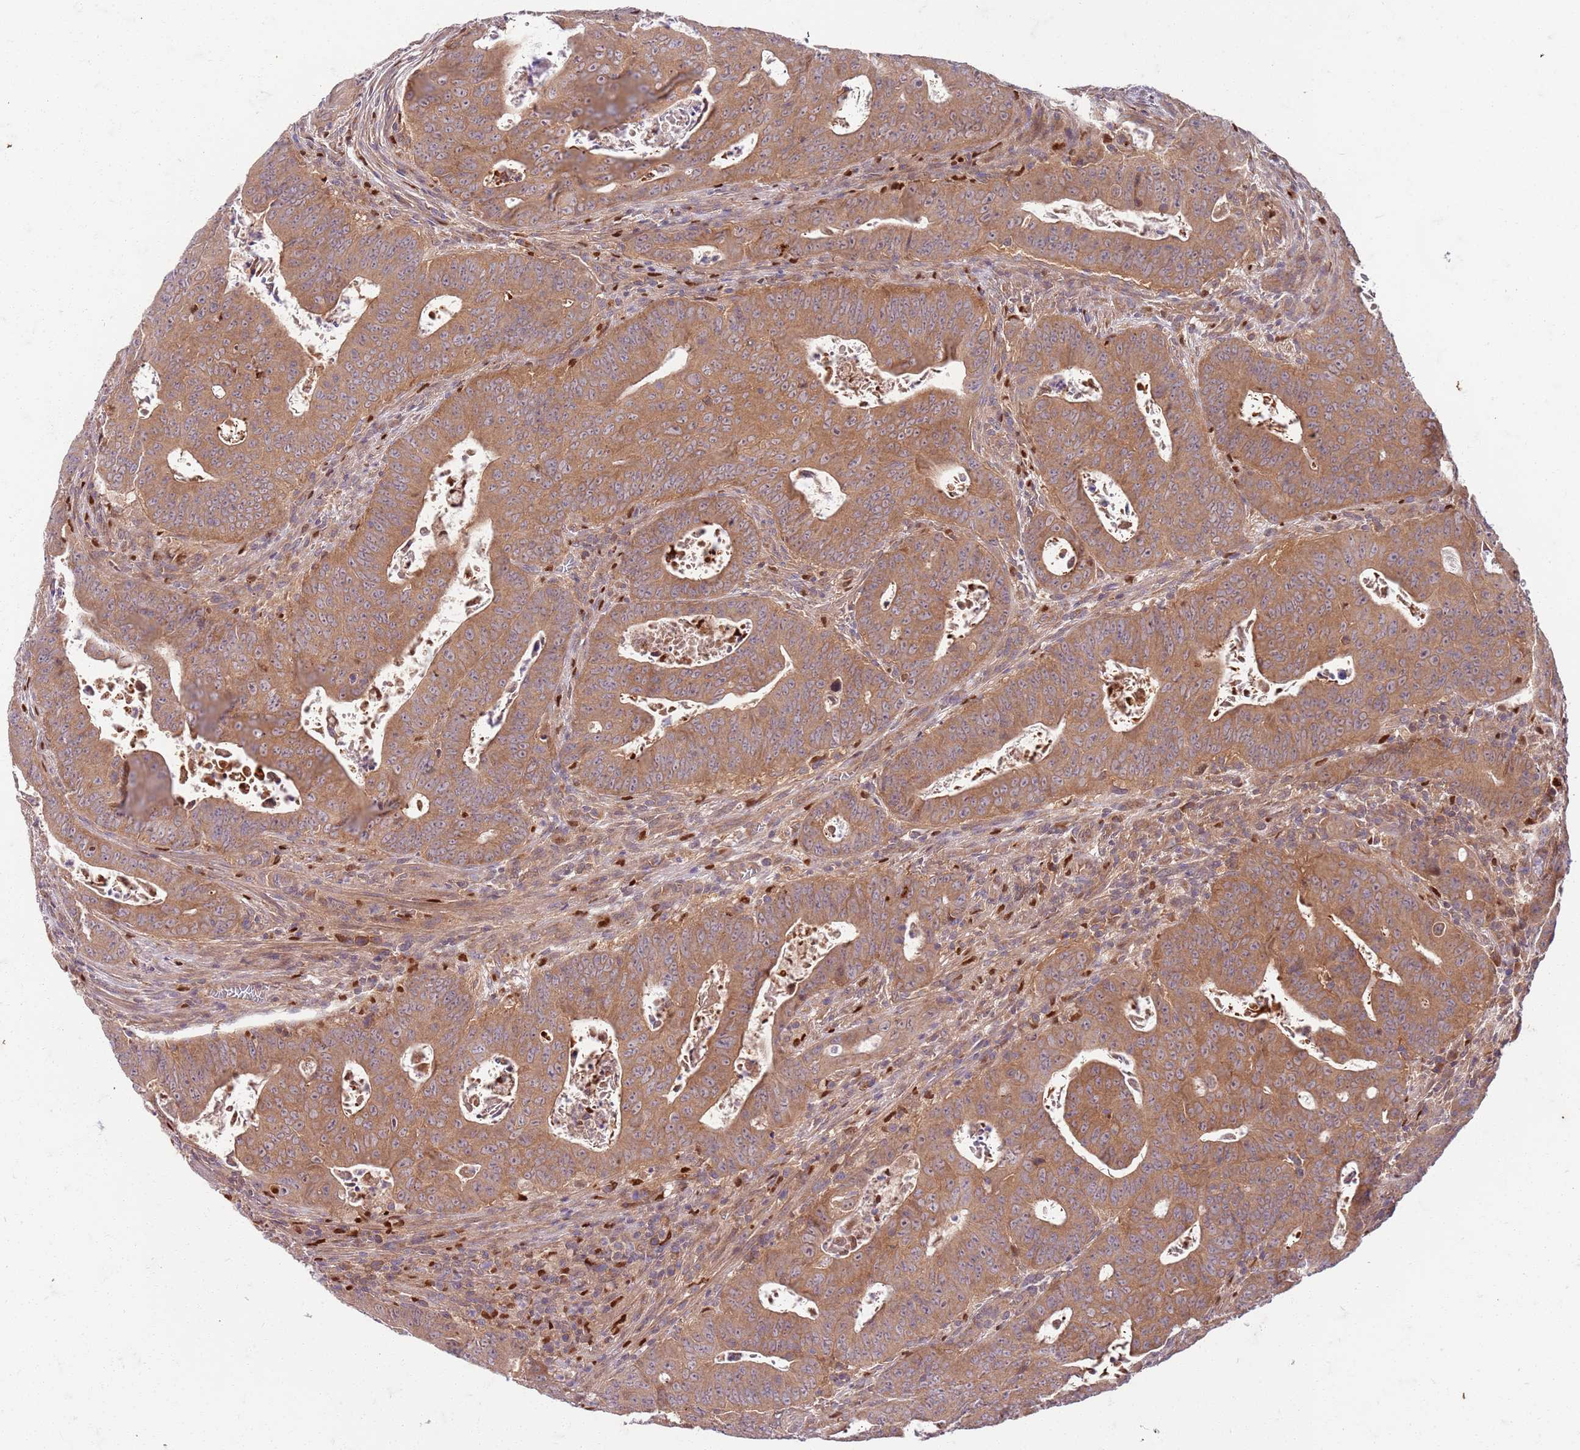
{"staining": {"intensity": "moderate", "quantity": ">75%", "location": "cytoplasmic/membranous"}, "tissue": "colorectal cancer", "cell_type": "Tumor cells", "image_type": "cancer", "snomed": [{"axis": "morphology", "description": "Adenocarcinoma, NOS"}, {"axis": "topography", "description": "Rectum"}], "caption": "Immunohistochemistry staining of colorectal cancer (adenocarcinoma), which exhibits medium levels of moderate cytoplasmic/membranous expression in approximately >75% of tumor cells indicating moderate cytoplasmic/membranous protein staining. The staining was performed using DAB (brown) for protein detection and nuclei were counterstained in hematoxylin (blue).", "gene": "OSBP", "patient": {"sex": "female", "age": 75}}